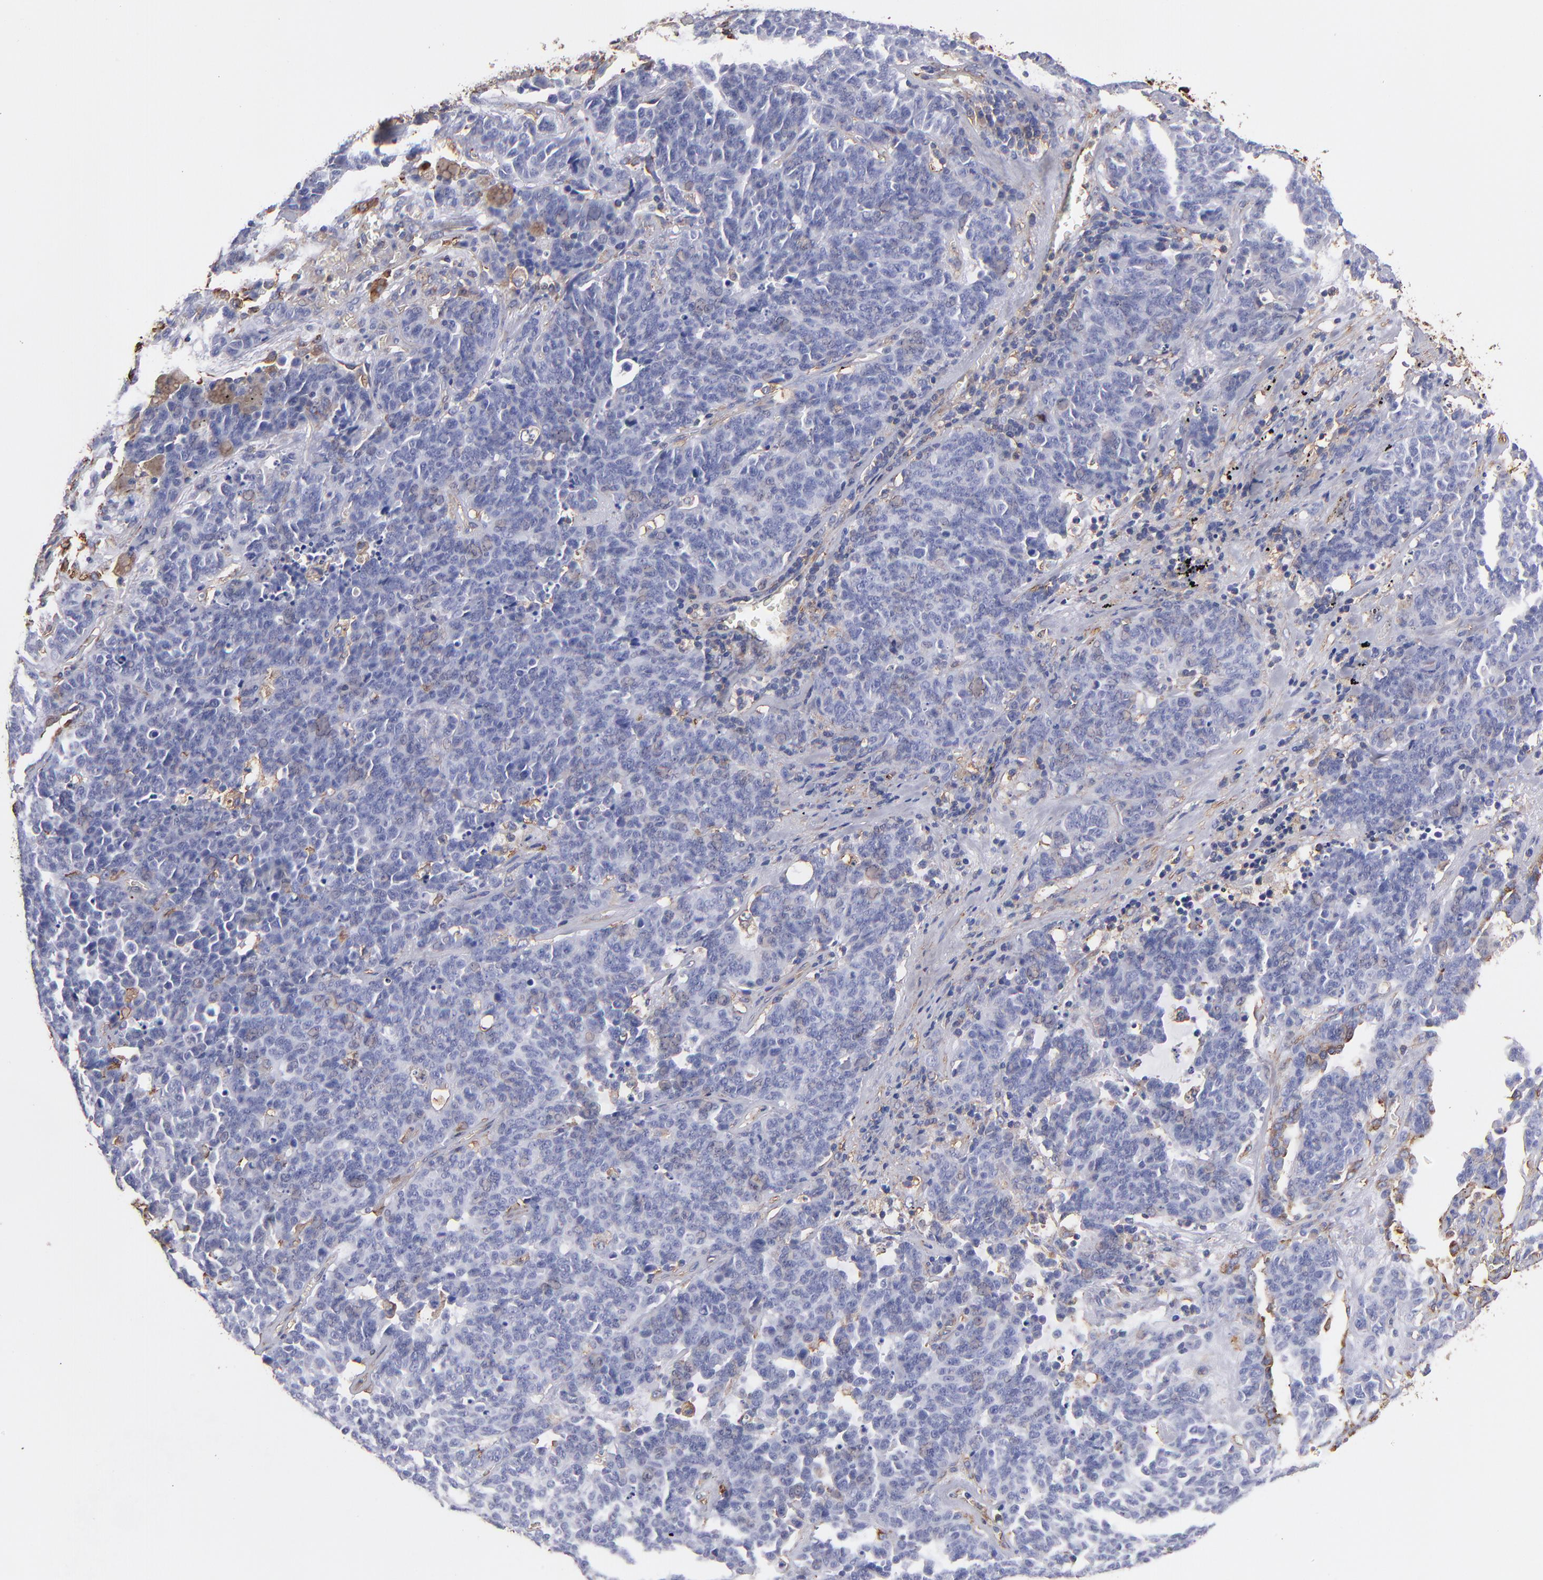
{"staining": {"intensity": "negative", "quantity": "none", "location": "none"}, "tissue": "lung cancer", "cell_type": "Tumor cells", "image_type": "cancer", "snomed": [{"axis": "morphology", "description": "Neoplasm, malignant, NOS"}, {"axis": "topography", "description": "Lung"}], "caption": "DAB (3,3'-diaminobenzidine) immunohistochemical staining of human lung cancer demonstrates no significant positivity in tumor cells.", "gene": "MVP", "patient": {"sex": "female", "age": 58}}